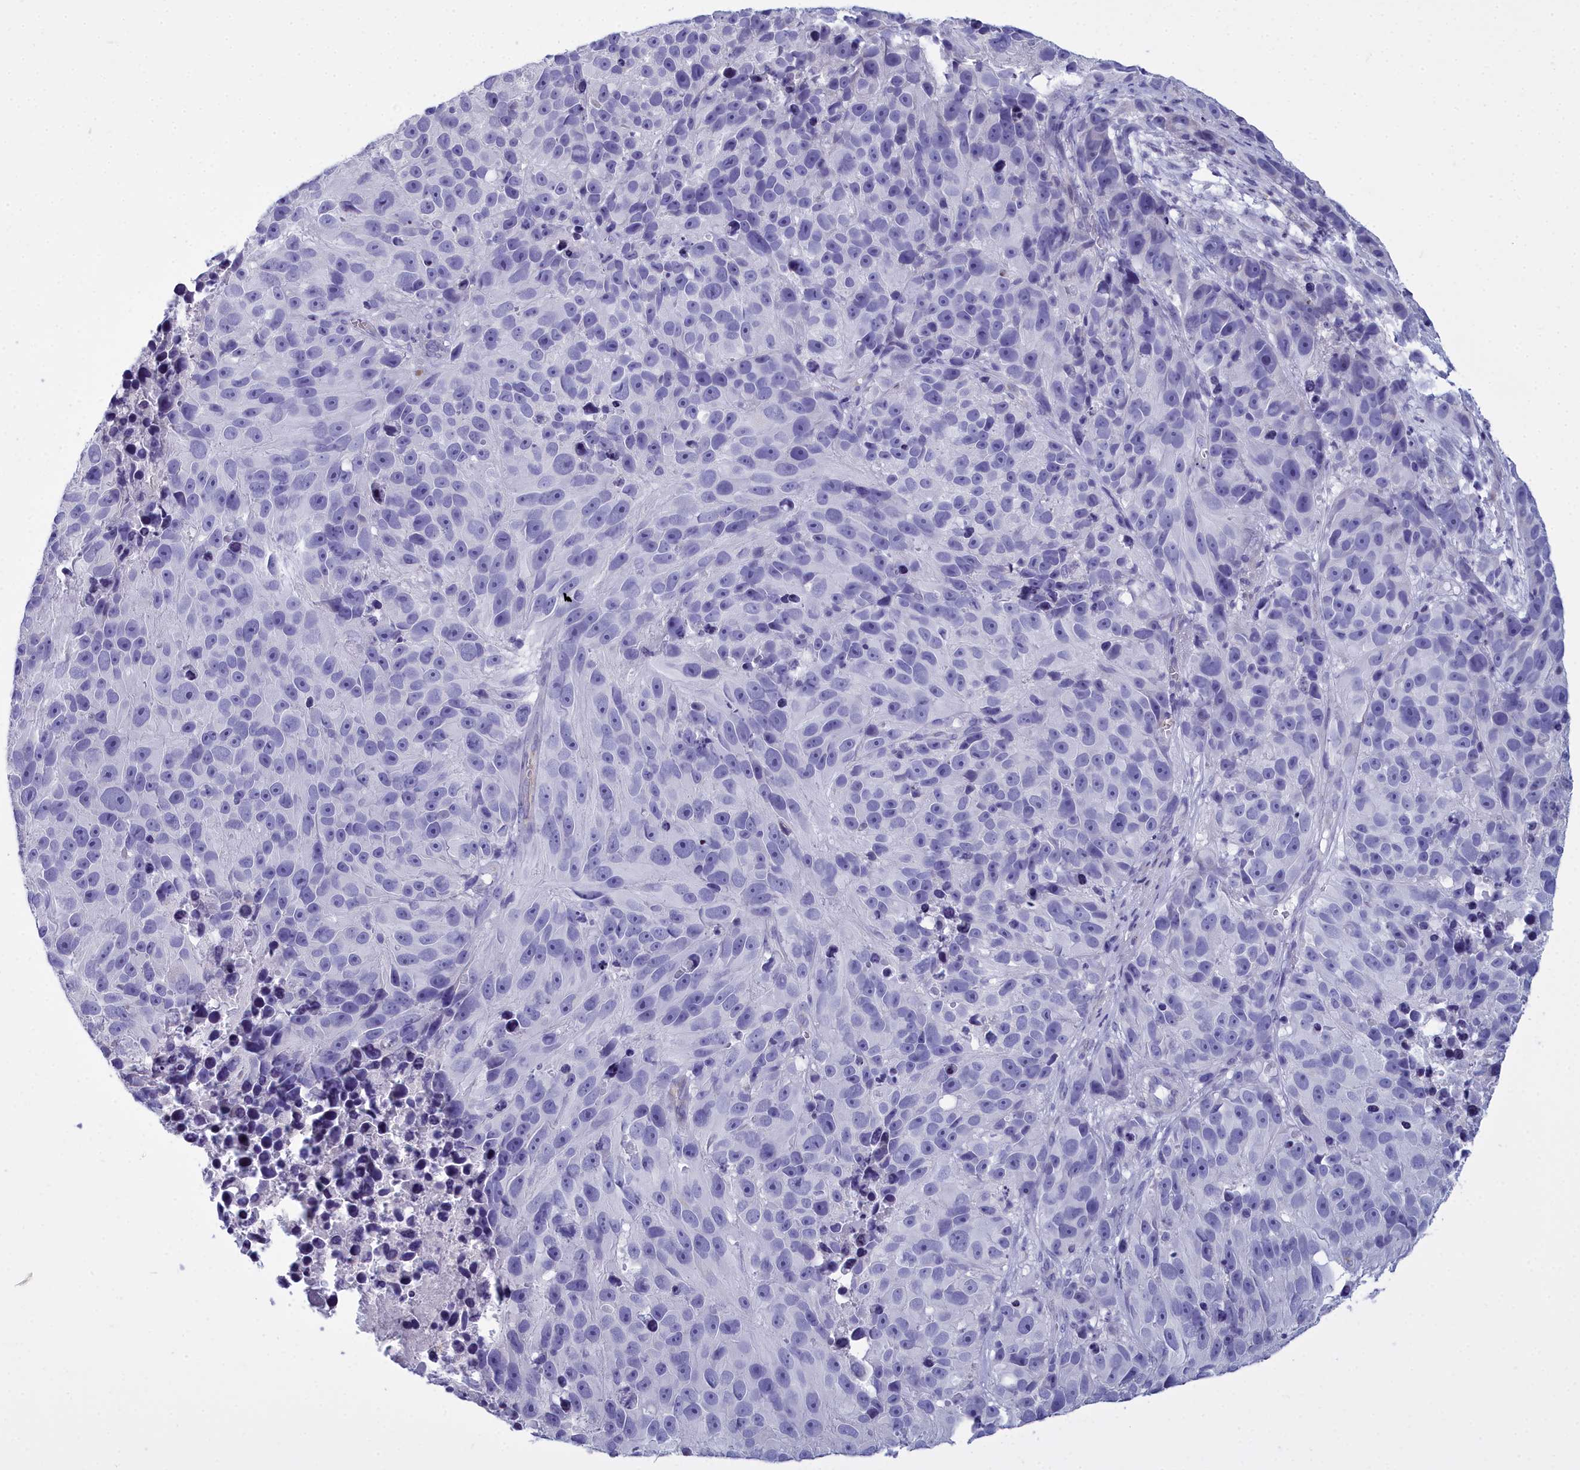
{"staining": {"intensity": "negative", "quantity": "none", "location": "none"}, "tissue": "melanoma", "cell_type": "Tumor cells", "image_type": "cancer", "snomed": [{"axis": "morphology", "description": "Malignant melanoma, NOS"}, {"axis": "topography", "description": "Skin"}], "caption": "An image of human melanoma is negative for staining in tumor cells.", "gene": "MAP6", "patient": {"sex": "male", "age": 84}}